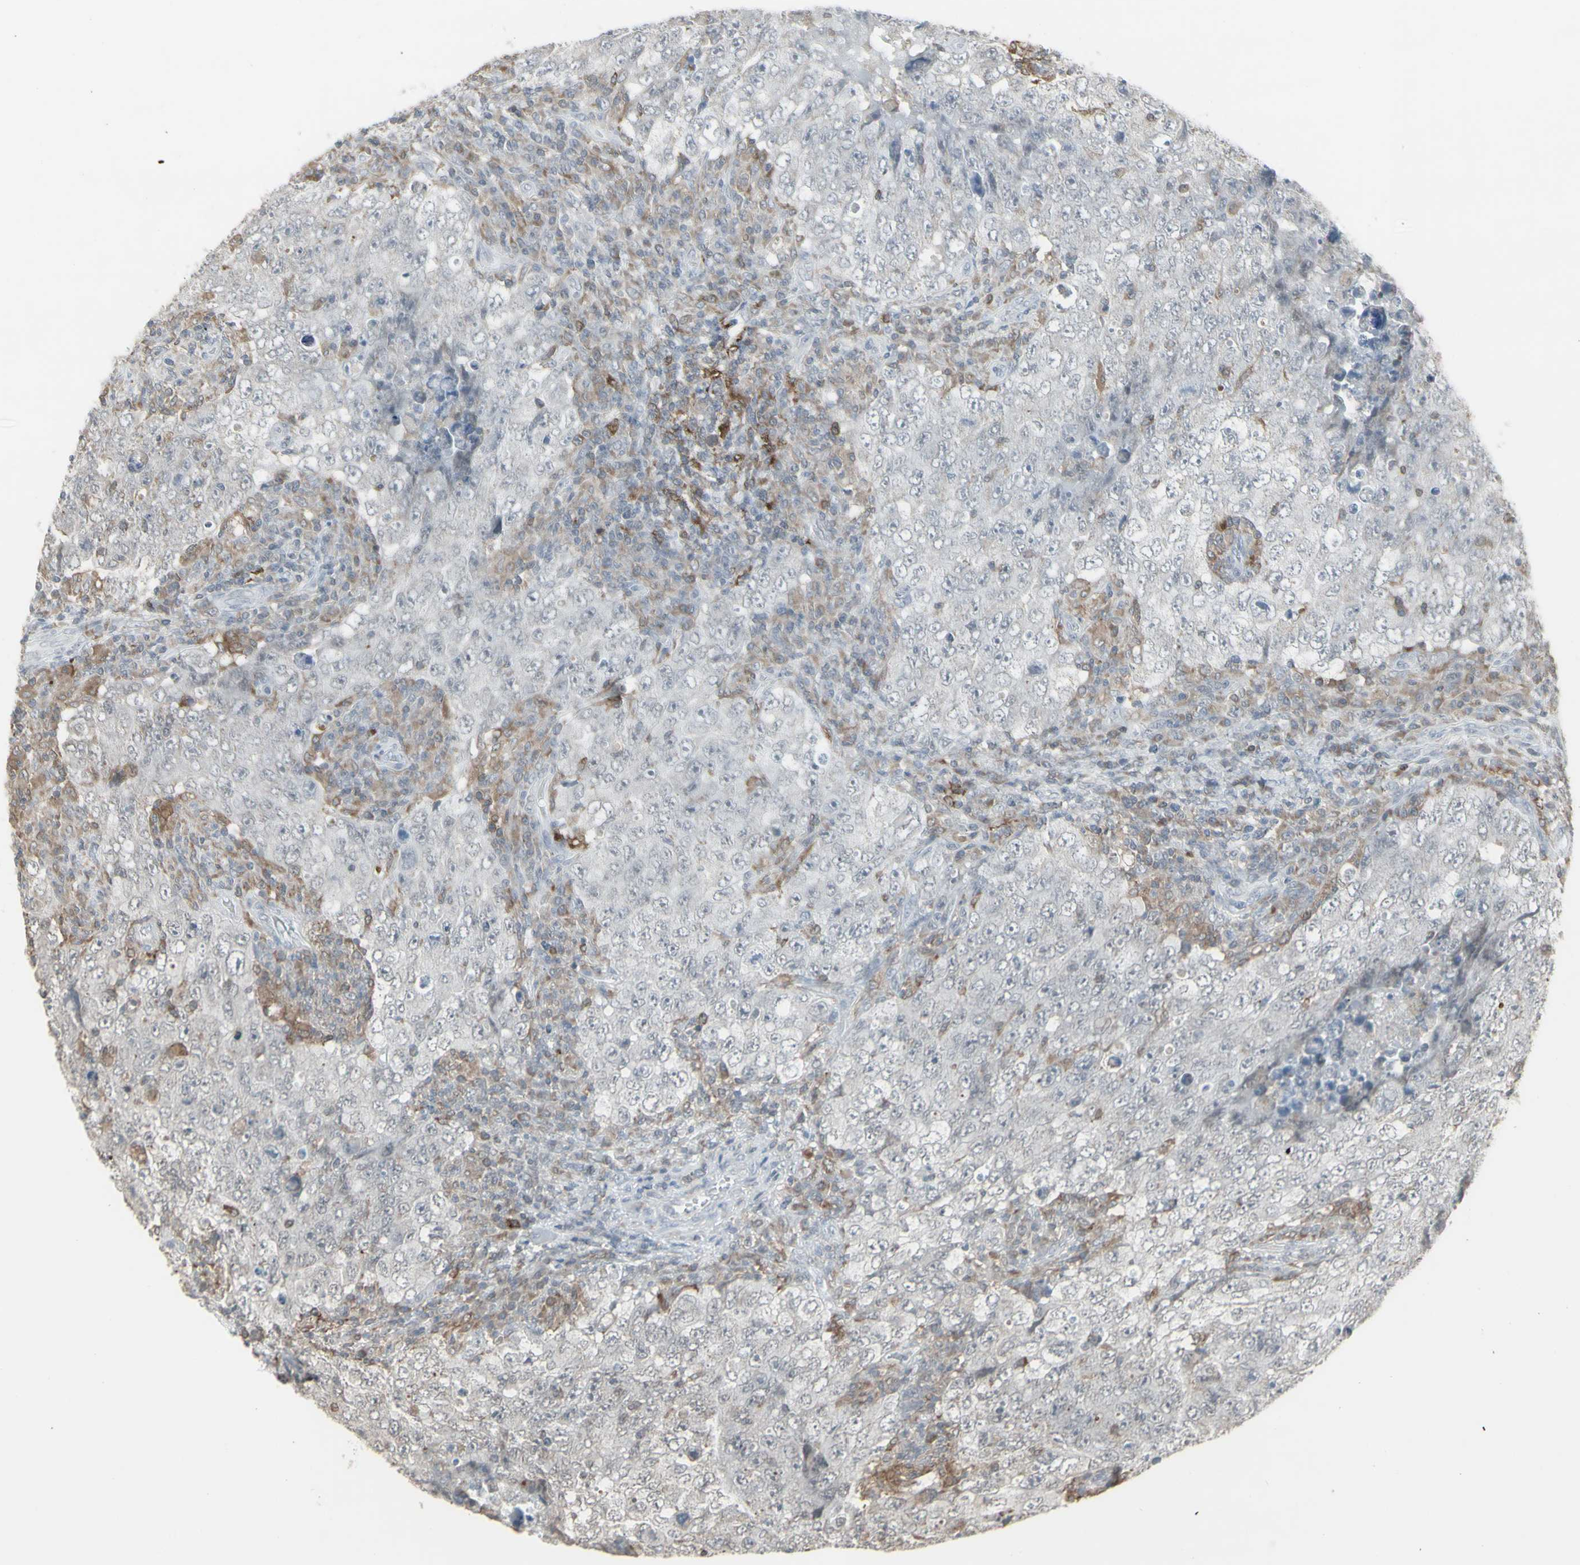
{"staining": {"intensity": "moderate", "quantity": "<25%", "location": "cytoplasmic/membranous"}, "tissue": "testis cancer", "cell_type": "Tumor cells", "image_type": "cancer", "snomed": [{"axis": "morphology", "description": "Carcinoma, Embryonal, NOS"}, {"axis": "topography", "description": "Testis"}], "caption": "This histopathology image shows embryonal carcinoma (testis) stained with immunohistochemistry to label a protein in brown. The cytoplasmic/membranous of tumor cells show moderate positivity for the protein. Nuclei are counter-stained blue.", "gene": "SAMSN1", "patient": {"sex": "male", "age": 26}}